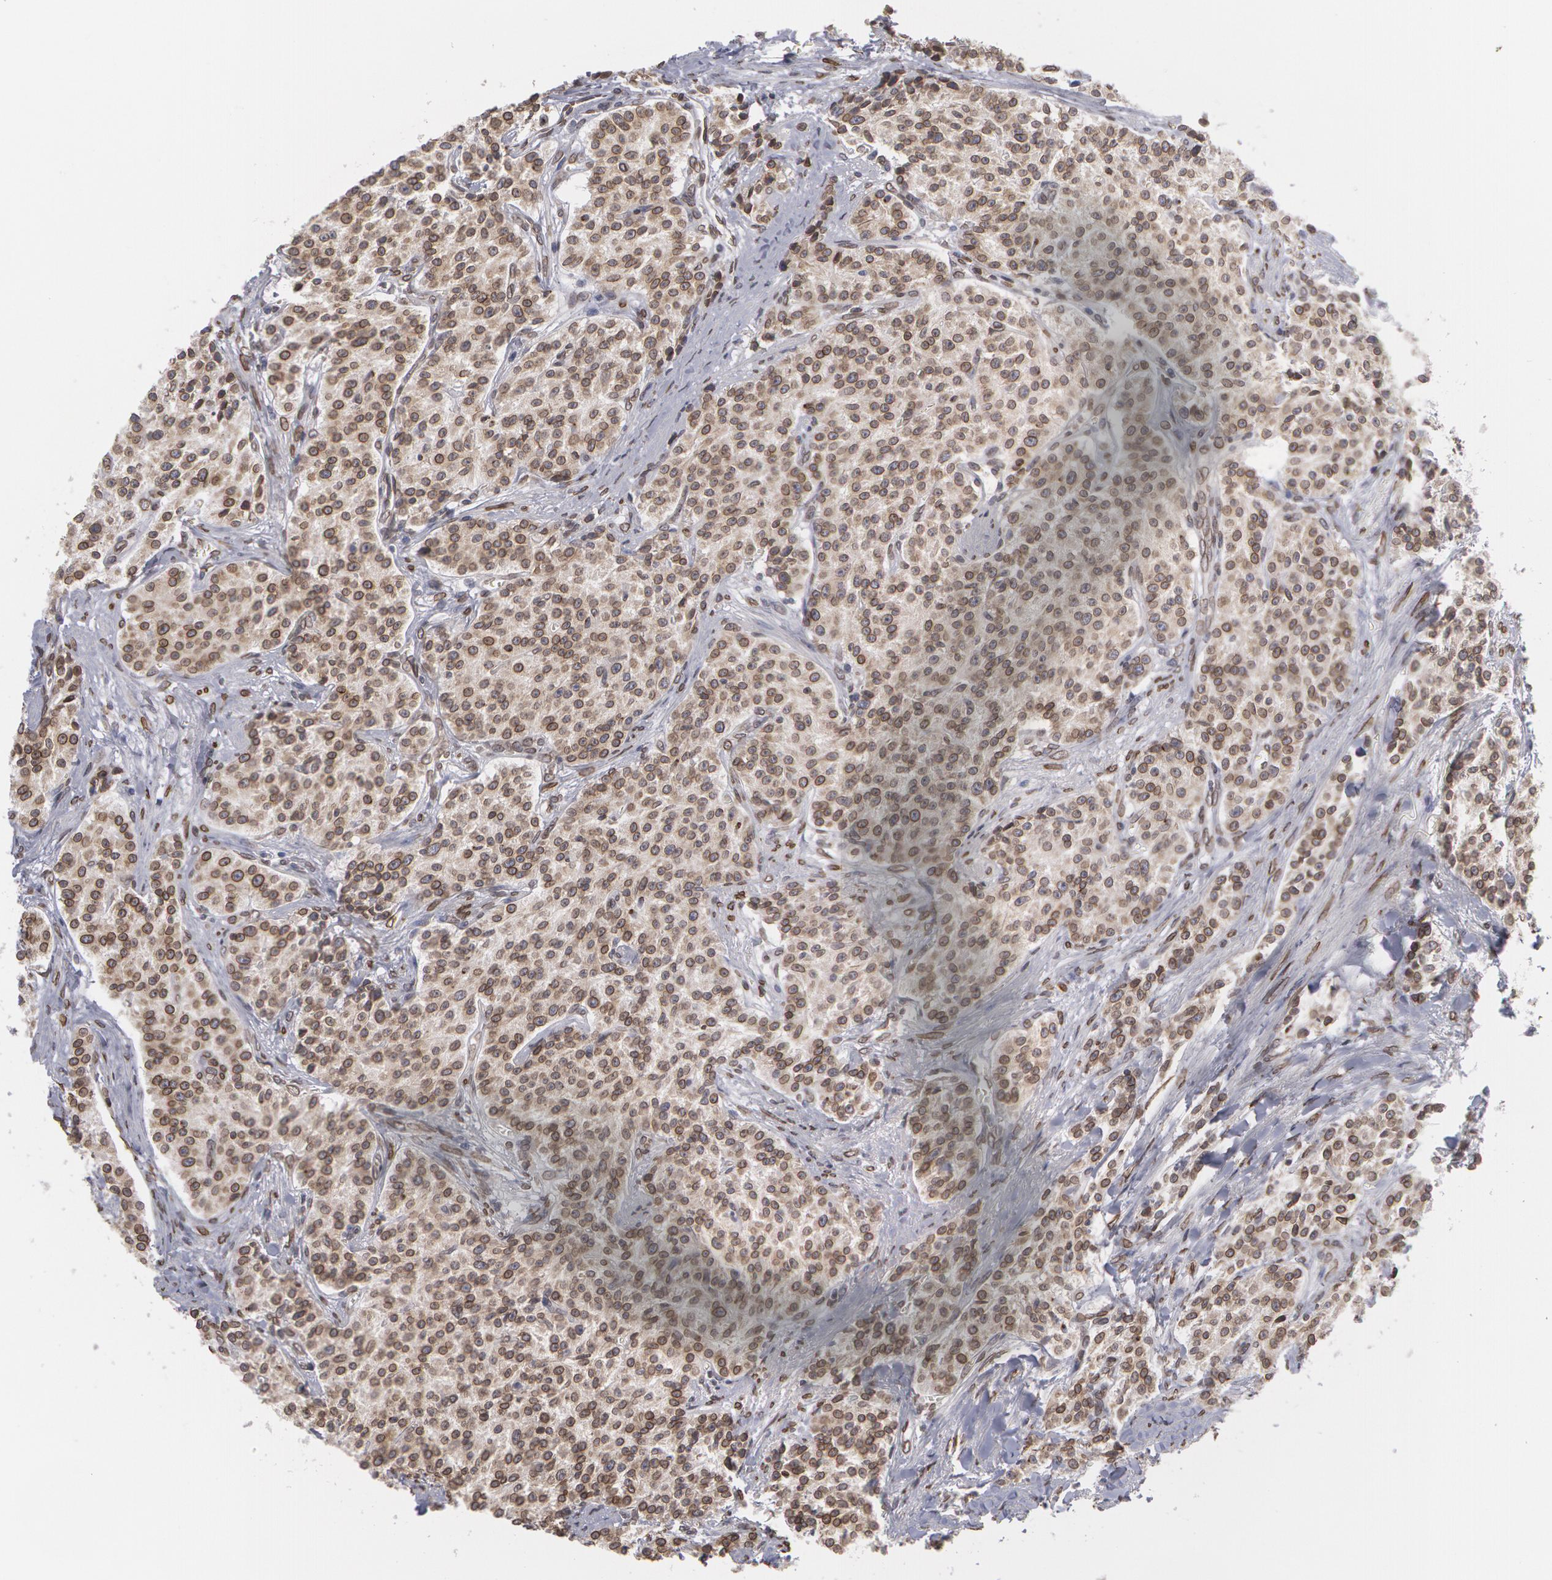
{"staining": {"intensity": "moderate", "quantity": ">75%", "location": "cytoplasmic/membranous,nuclear"}, "tissue": "carcinoid", "cell_type": "Tumor cells", "image_type": "cancer", "snomed": [{"axis": "morphology", "description": "Carcinoid, malignant, NOS"}, {"axis": "topography", "description": "Stomach"}], "caption": "IHC of carcinoid exhibits medium levels of moderate cytoplasmic/membranous and nuclear staining in about >75% of tumor cells. (Brightfield microscopy of DAB IHC at high magnification).", "gene": "EMD", "patient": {"sex": "female", "age": 76}}